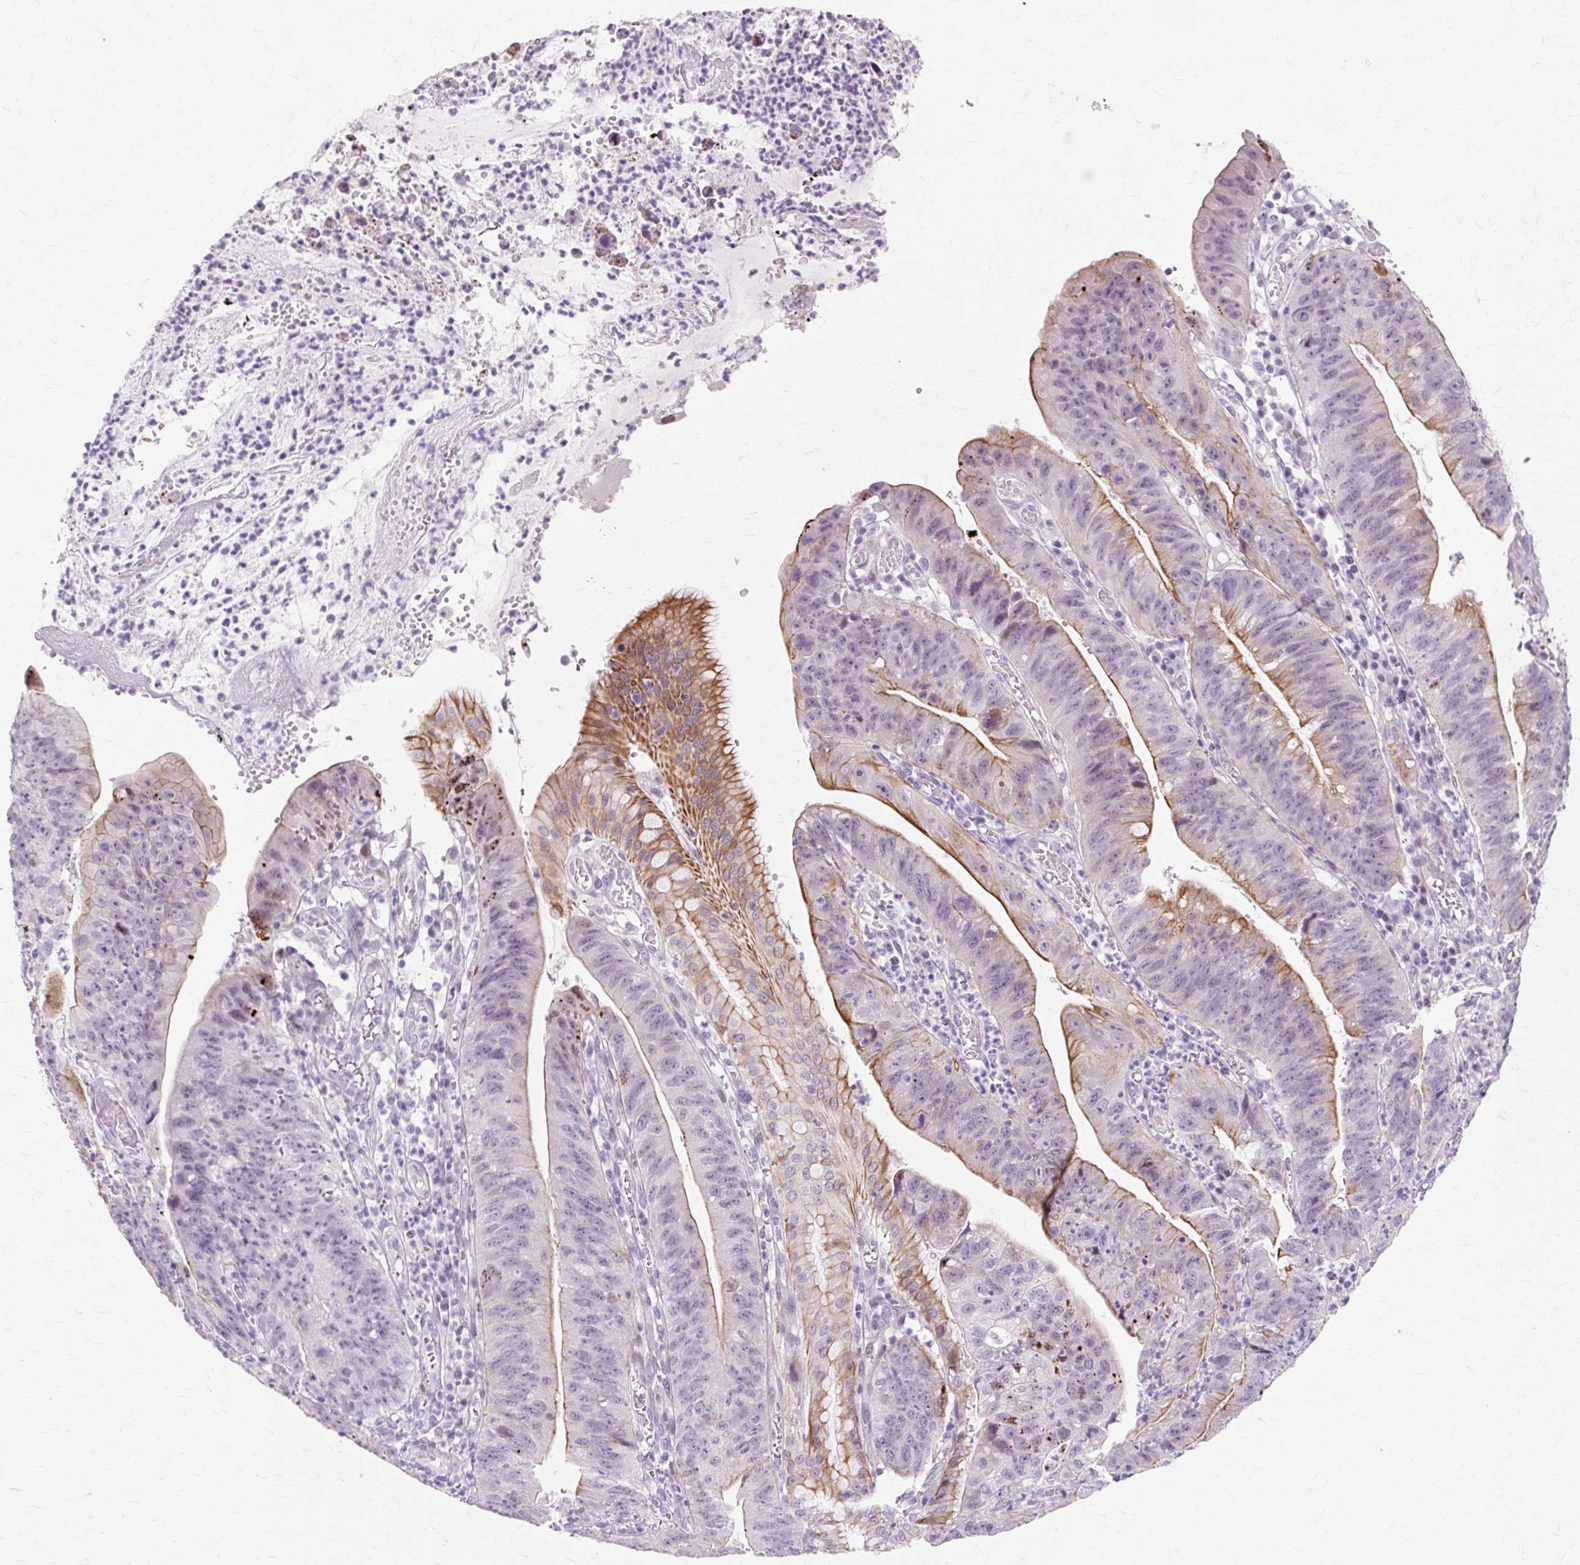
{"staining": {"intensity": "moderate", "quantity": "<25%", "location": "cytoplasmic/membranous,nuclear"}, "tissue": "stomach cancer", "cell_type": "Tumor cells", "image_type": "cancer", "snomed": [{"axis": "morphology", "description": "Adenocarcinoma, NOS"}, {"axis": "topography", "description": "Stomach"}], "caption": "Approximately <25% of tumor cells in stomach adenocarcinoma exhibit moderate cytoplasmic/membranous and nuclear protein positivity as visualized by brown immunohistochemical staining.", "gene": "IRX2", "patient": {"sex": "male", "age": 59}}